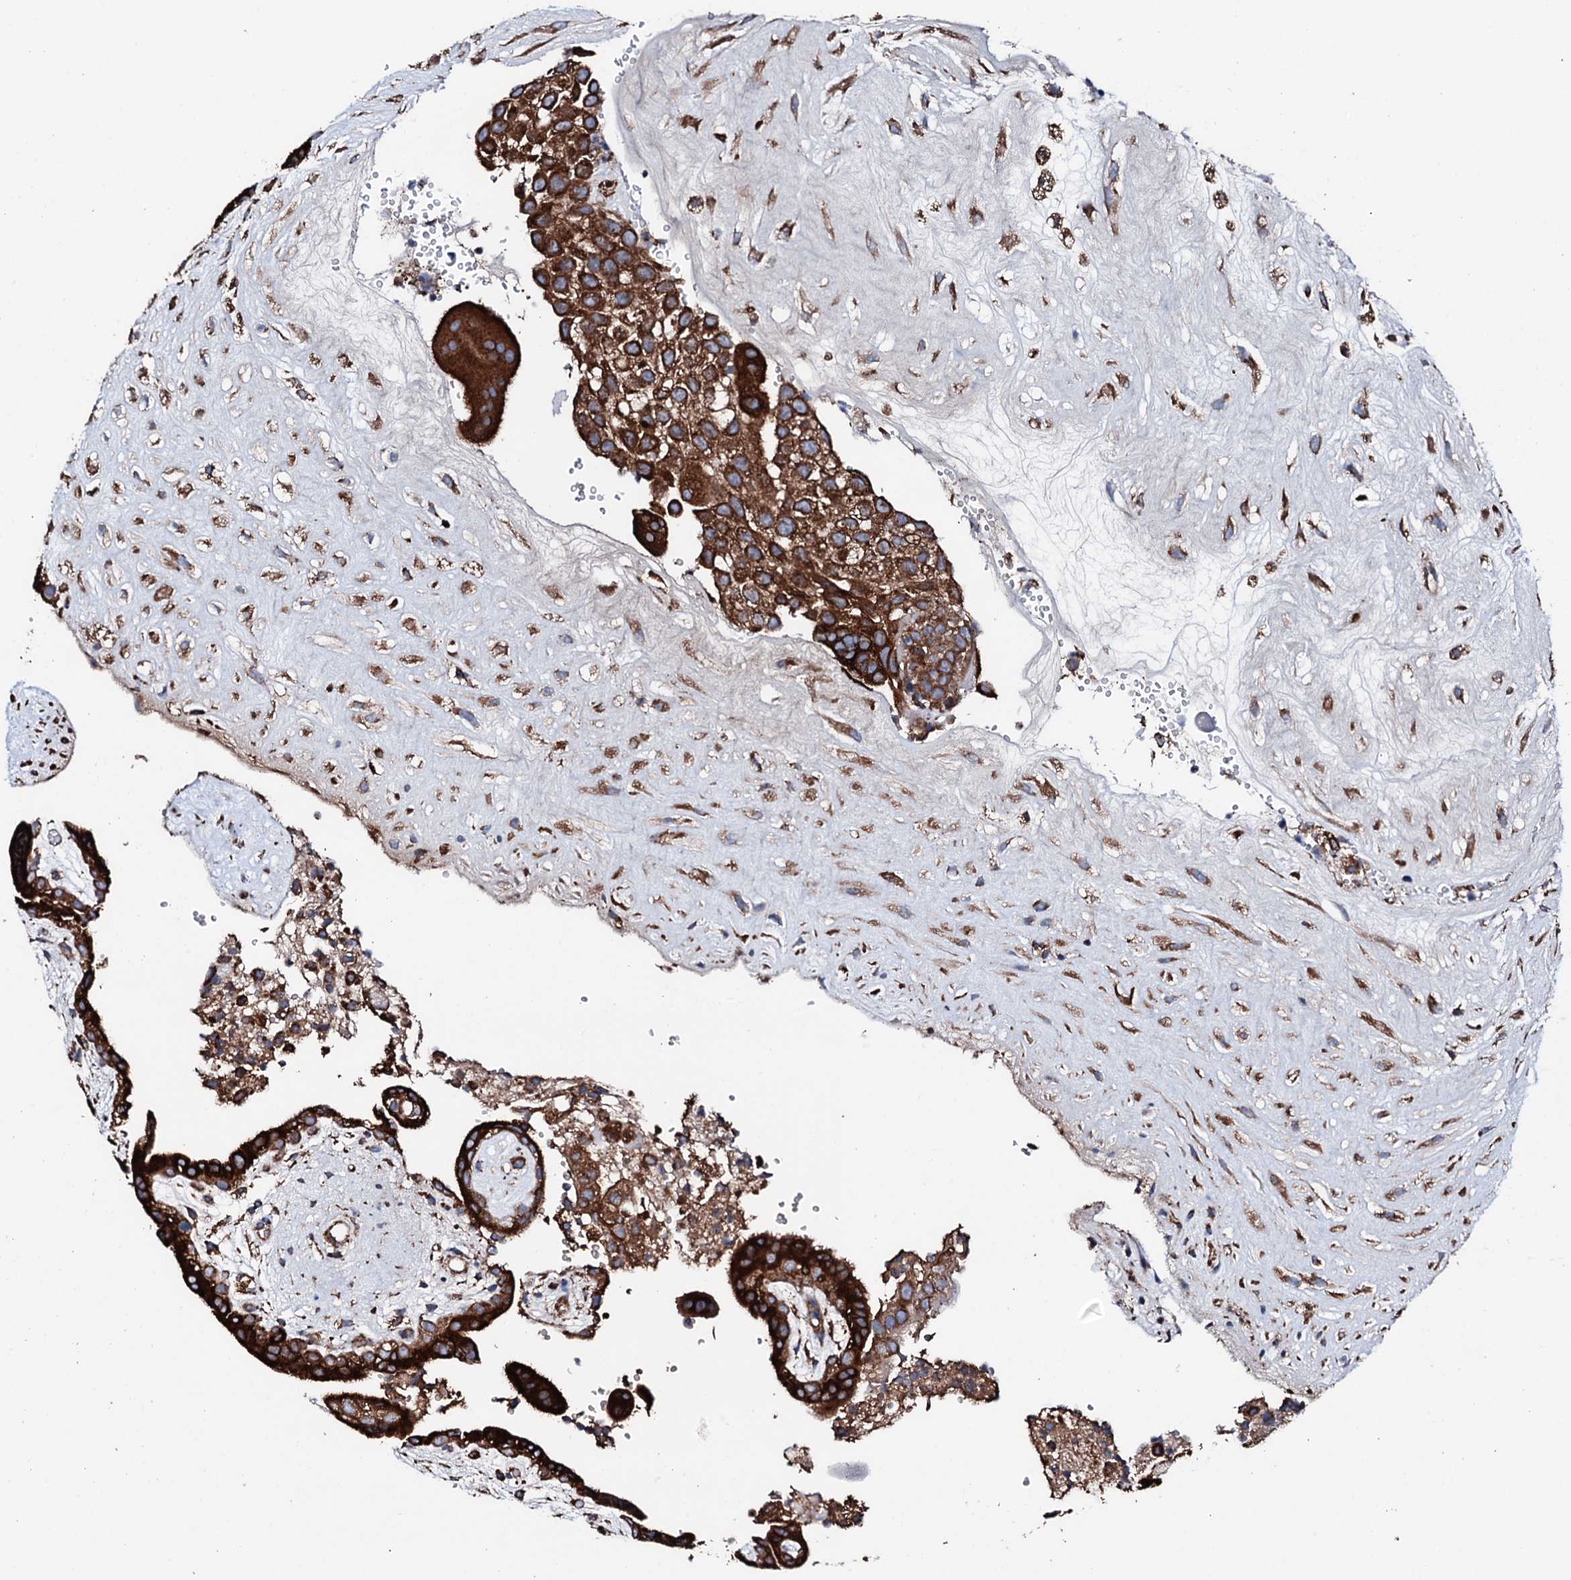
{"staining": {"intensity": "strong", "quantity": ">75%", "location": "cytoplasmic/membranous"}, "tissue": "placenta", "cell_type": "Decidual cells", "image_type": "normal", "snomed": [{"axis": "morphology", "description": "Normal tissue, NOS"}, {"axis": "topography", "description": "Placenta"}], "caption": "Protein expression analysis of normal placenta demonstrates strong cytoplasmic/membranous expression in approximately >75% of decidual cells. The protein of interest is shown in brown color, while the nuclei are stained blue.", "gene": "AMDHD1", "patient": {"sex": "female", "age": 18}}